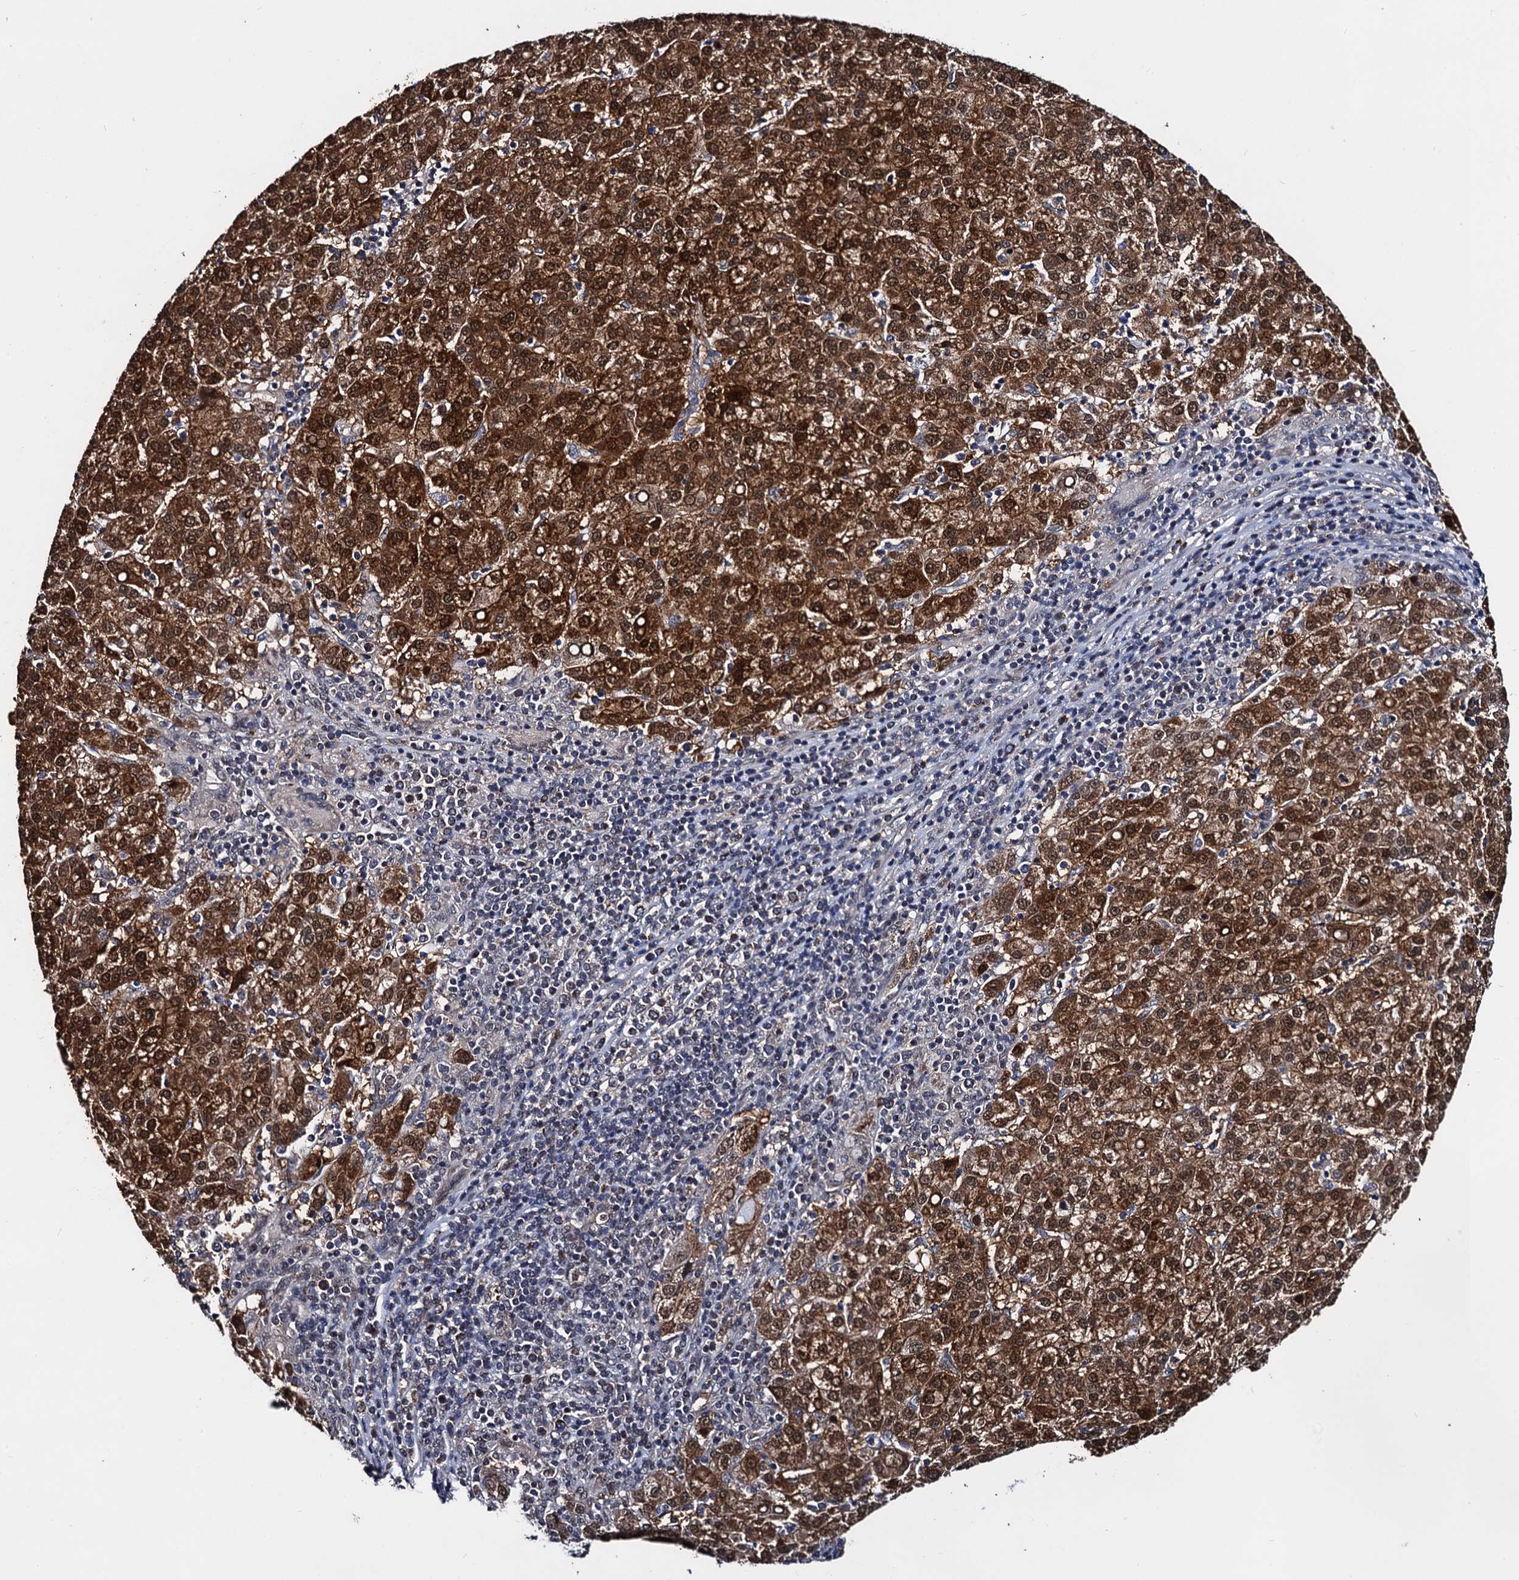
{"staining": {"intensity": "strong", "quantity": ">75%", "location": "cytoplasmic/membranous"}, "tissue": "liver cancer", "cell_type": "Tumor cells", "image_type": "cancer", "snomed": [{"axis": "morphology", "description": "Carcinoma, Hepatocellular, NOS"}, {"axis": "topography", "description": "Liver"}], "caption": "This photomicrograph demonstrates immunohistochemistry (IHC) staining of liver cancer, with high strong cytoplasmic/membranous staining in about >75% of tumor cells.", "gene": "PTCD3", "patient": {"sex": "female", "age": 58}}